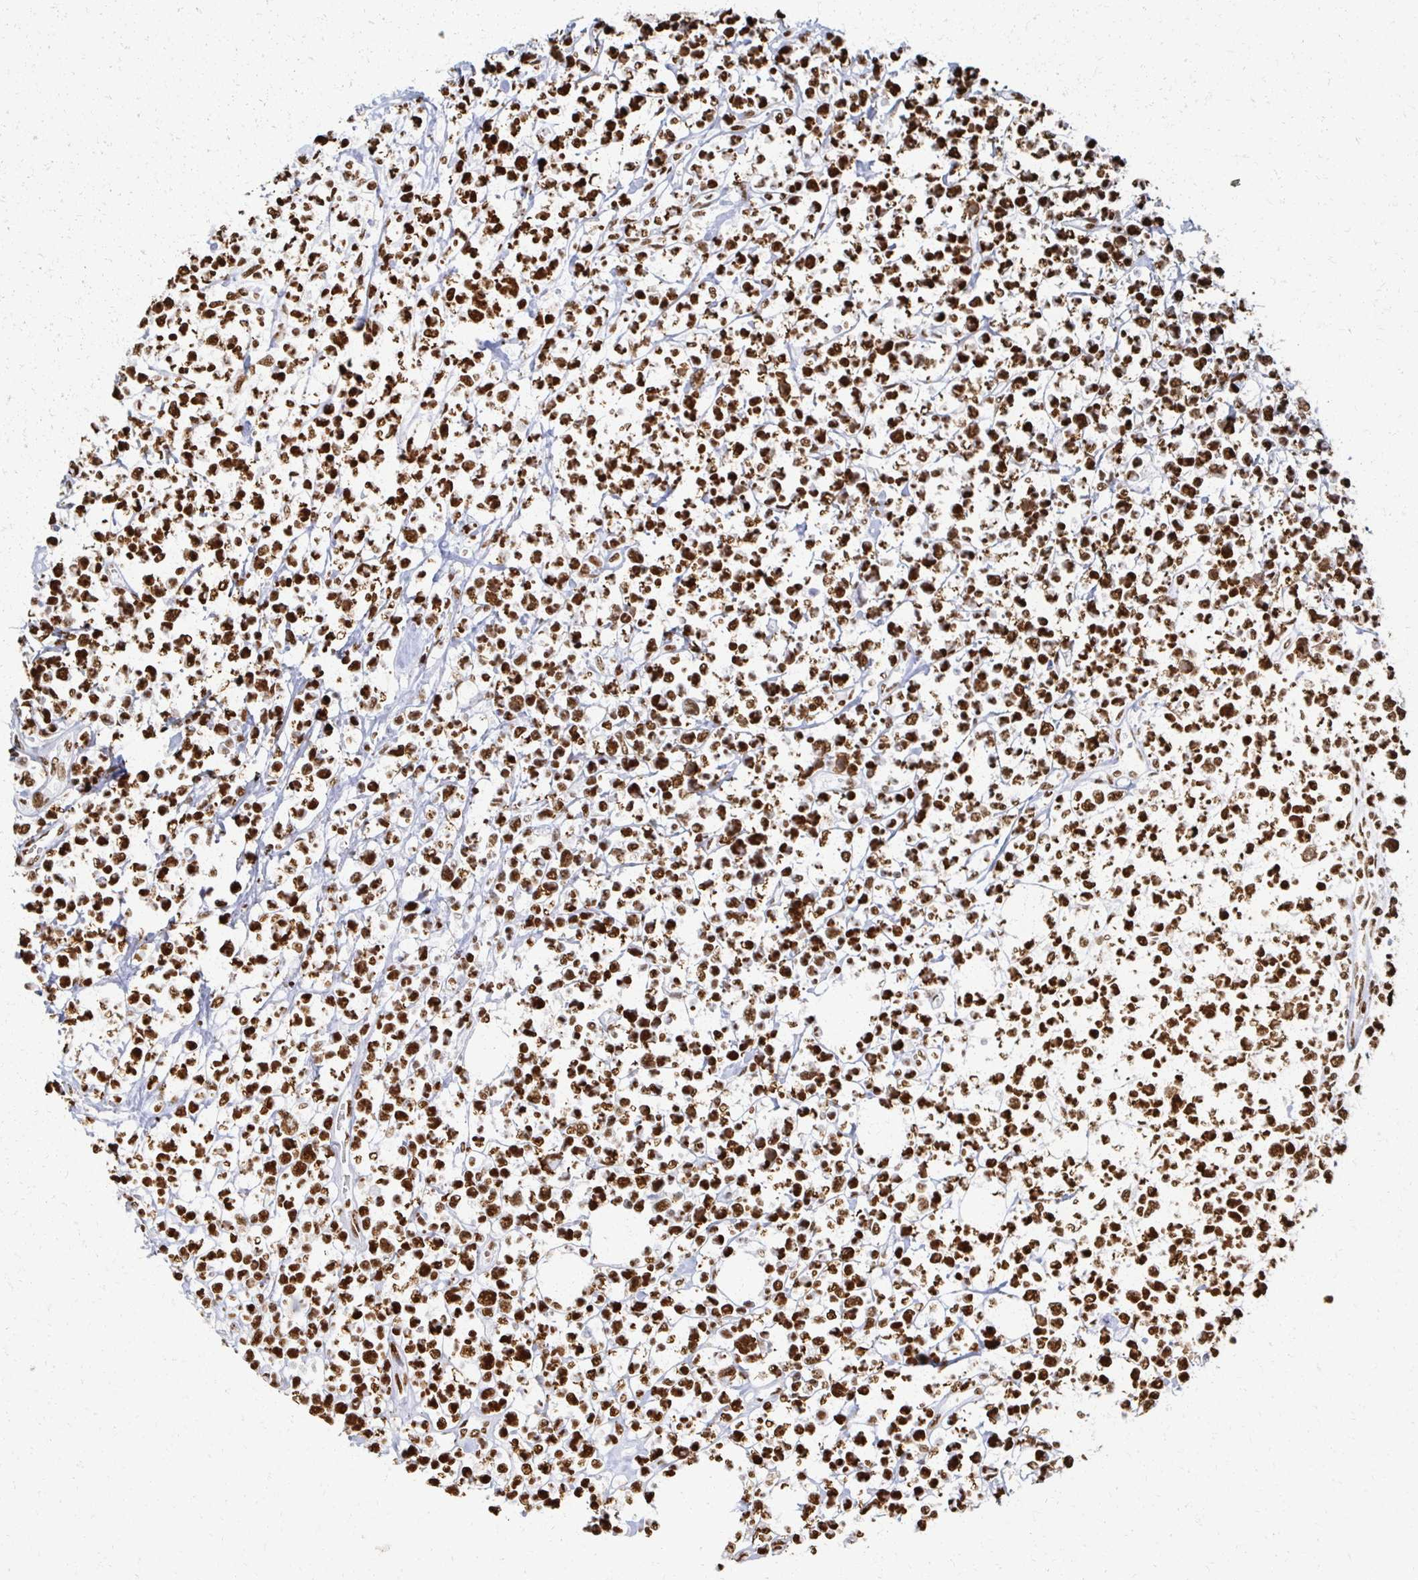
{"staining": {"intensity": "strong", "quantity": ">75%", "location": "nuclear"}, "tissue": "lymphoma", "cell_type": "Tumor cells", "image_type": "cancer", "snomed": [{"axis": "morphology", "description": "Malignant lymphoma, non-Hodgkin's type, Low grade"}, {"axis": "topography", "description": "Lymph node"}], "caption": "Human malignant lymphoma, non-Hodgkin's type (low-grade) stained with a brown dye displays strong nuclear positive positivity in about >75% of tumor cells.", "gene": "RBBP7", "patient": {"sex": "male", "age": 60}}